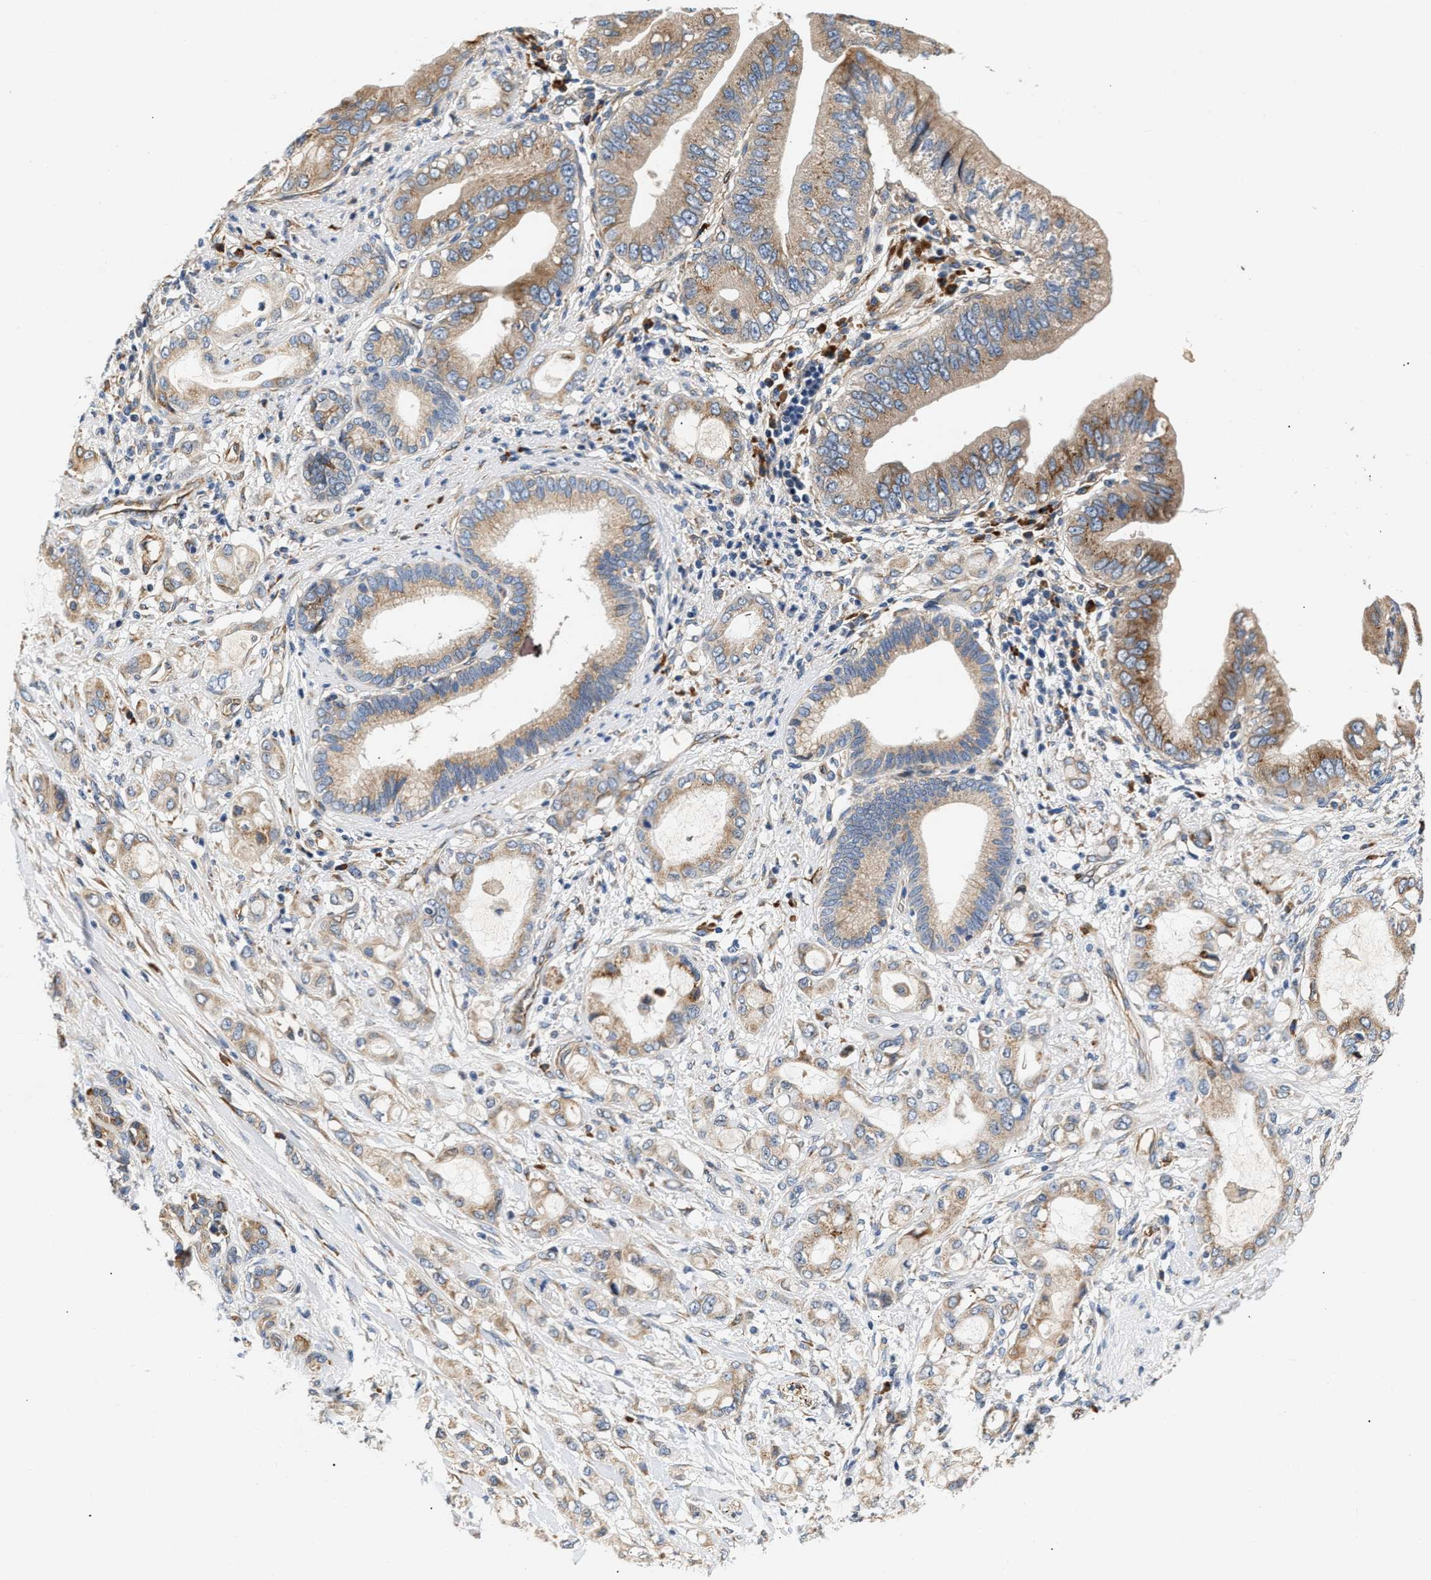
{"staining": {"intensity": "moderate", "quantity": "25%-75%", "location": "cytoplasmic/membranous"}, "tissue": "pancreatic cancer", "cell_type": "Tumor cells", "image_type": "cancer", "snomed": [{"axis": "morphology", "description": "Adenocarcinoma, NOS"}, {"axis": "topography", "description": "Pancreas"}], "caption": "Immunohistochemical staining of pancreatic cancer (adenocarcinoma) shows medium levels of moderate cytoplasmic/membranous protein expression in approximately 25%-75% of tumor cells. (DAB IHC, brown staining for protein, blue staining for nuclei).", "gene": "IFT74", "patient": {"sex": "female", "age": 56}}